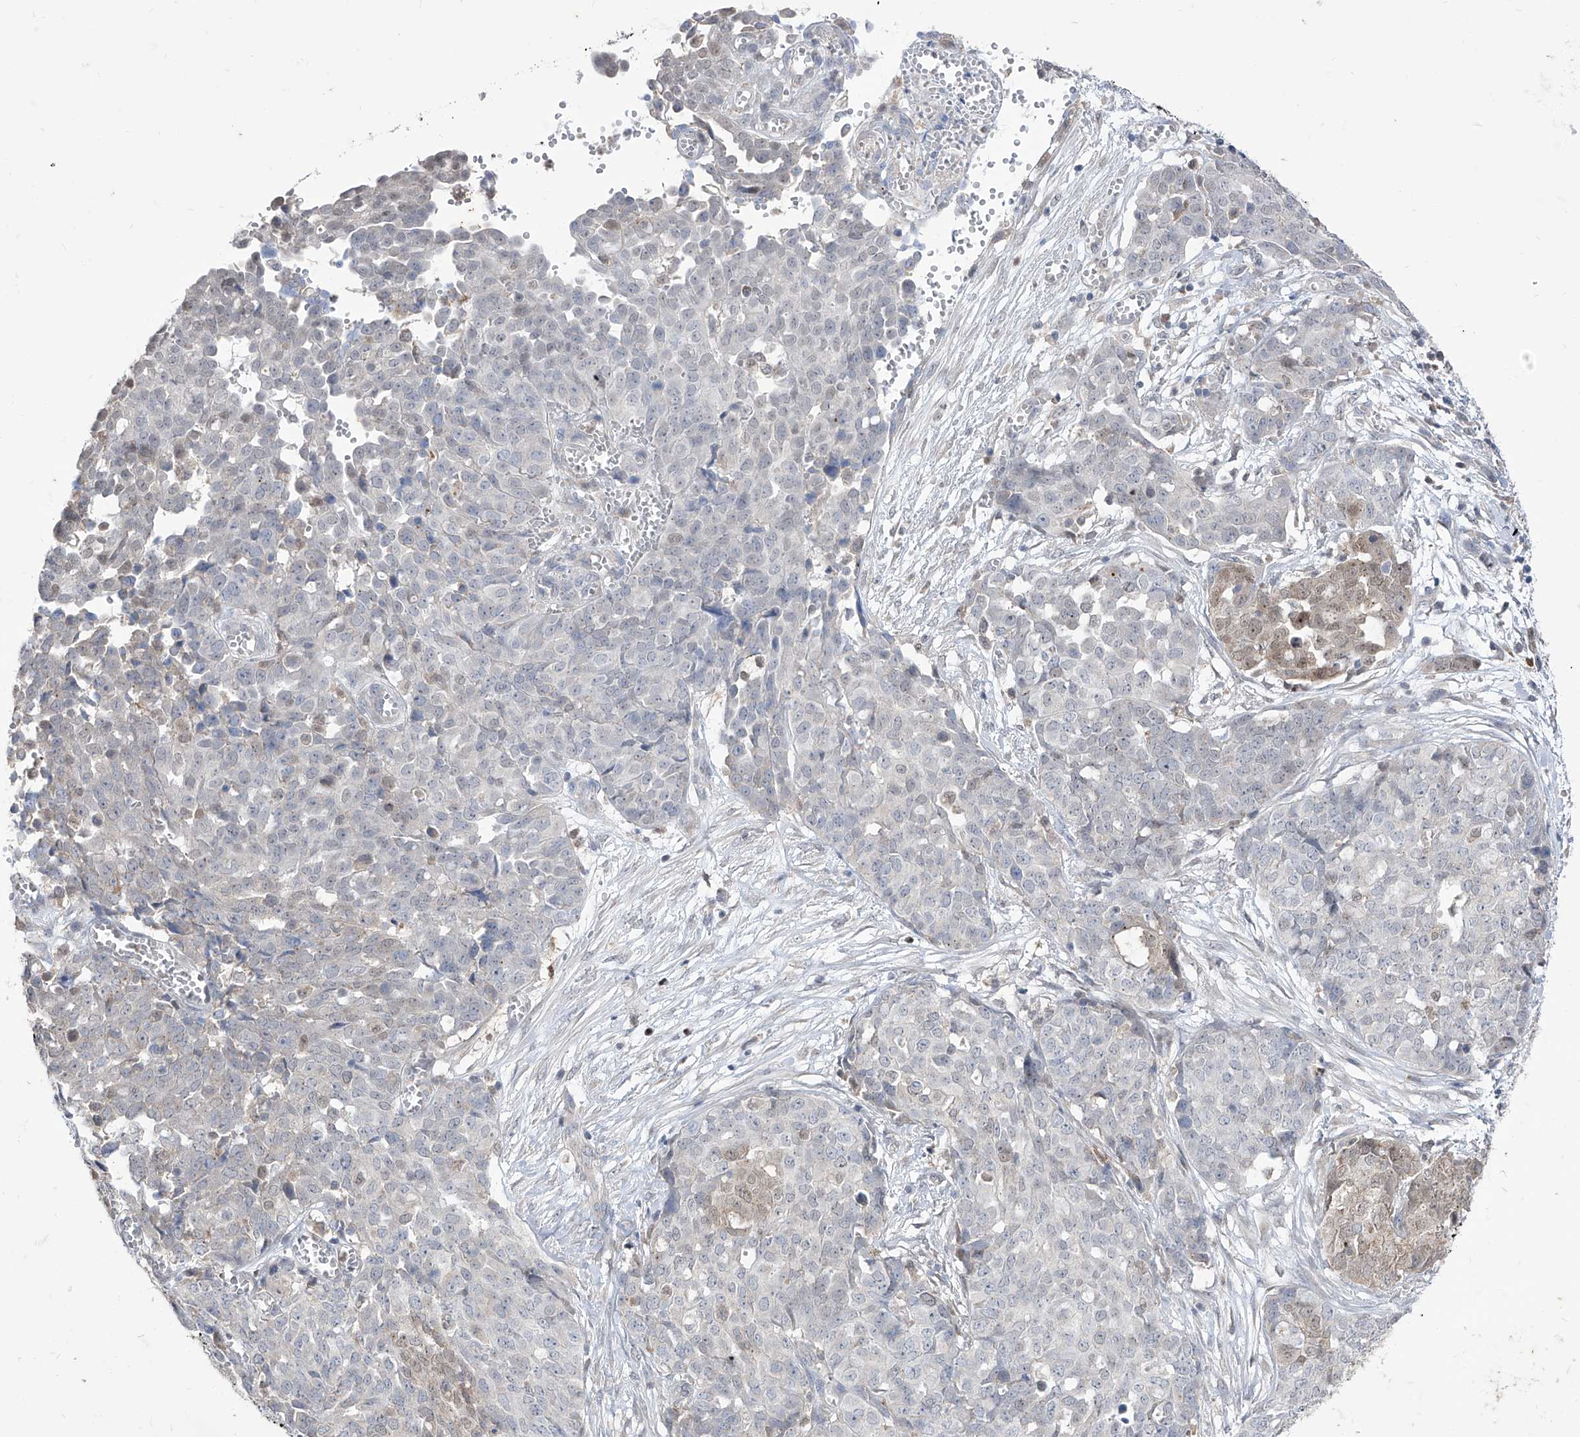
{"staining": {"intensity": "weak", "quantity": "<25%", "location": "nuclear"}, "tissue": "ovarian cancer", "cell_type": "Tumor cells", "image_type": "cancer", "snomed": [{"axis": "morphology", "description": "Cystadenocarcinoma, serous, NOS"}, {"axis": "topography", "description": "Soft tissue"}, {"axis": "topography", "description": "Ovary"}], "caption": "Tumor cells are negative for protein expression in human ovarian serous cystadenocarcinoma.", "gene": "BROX", "patient": {"sex": "female", "age": 57}}